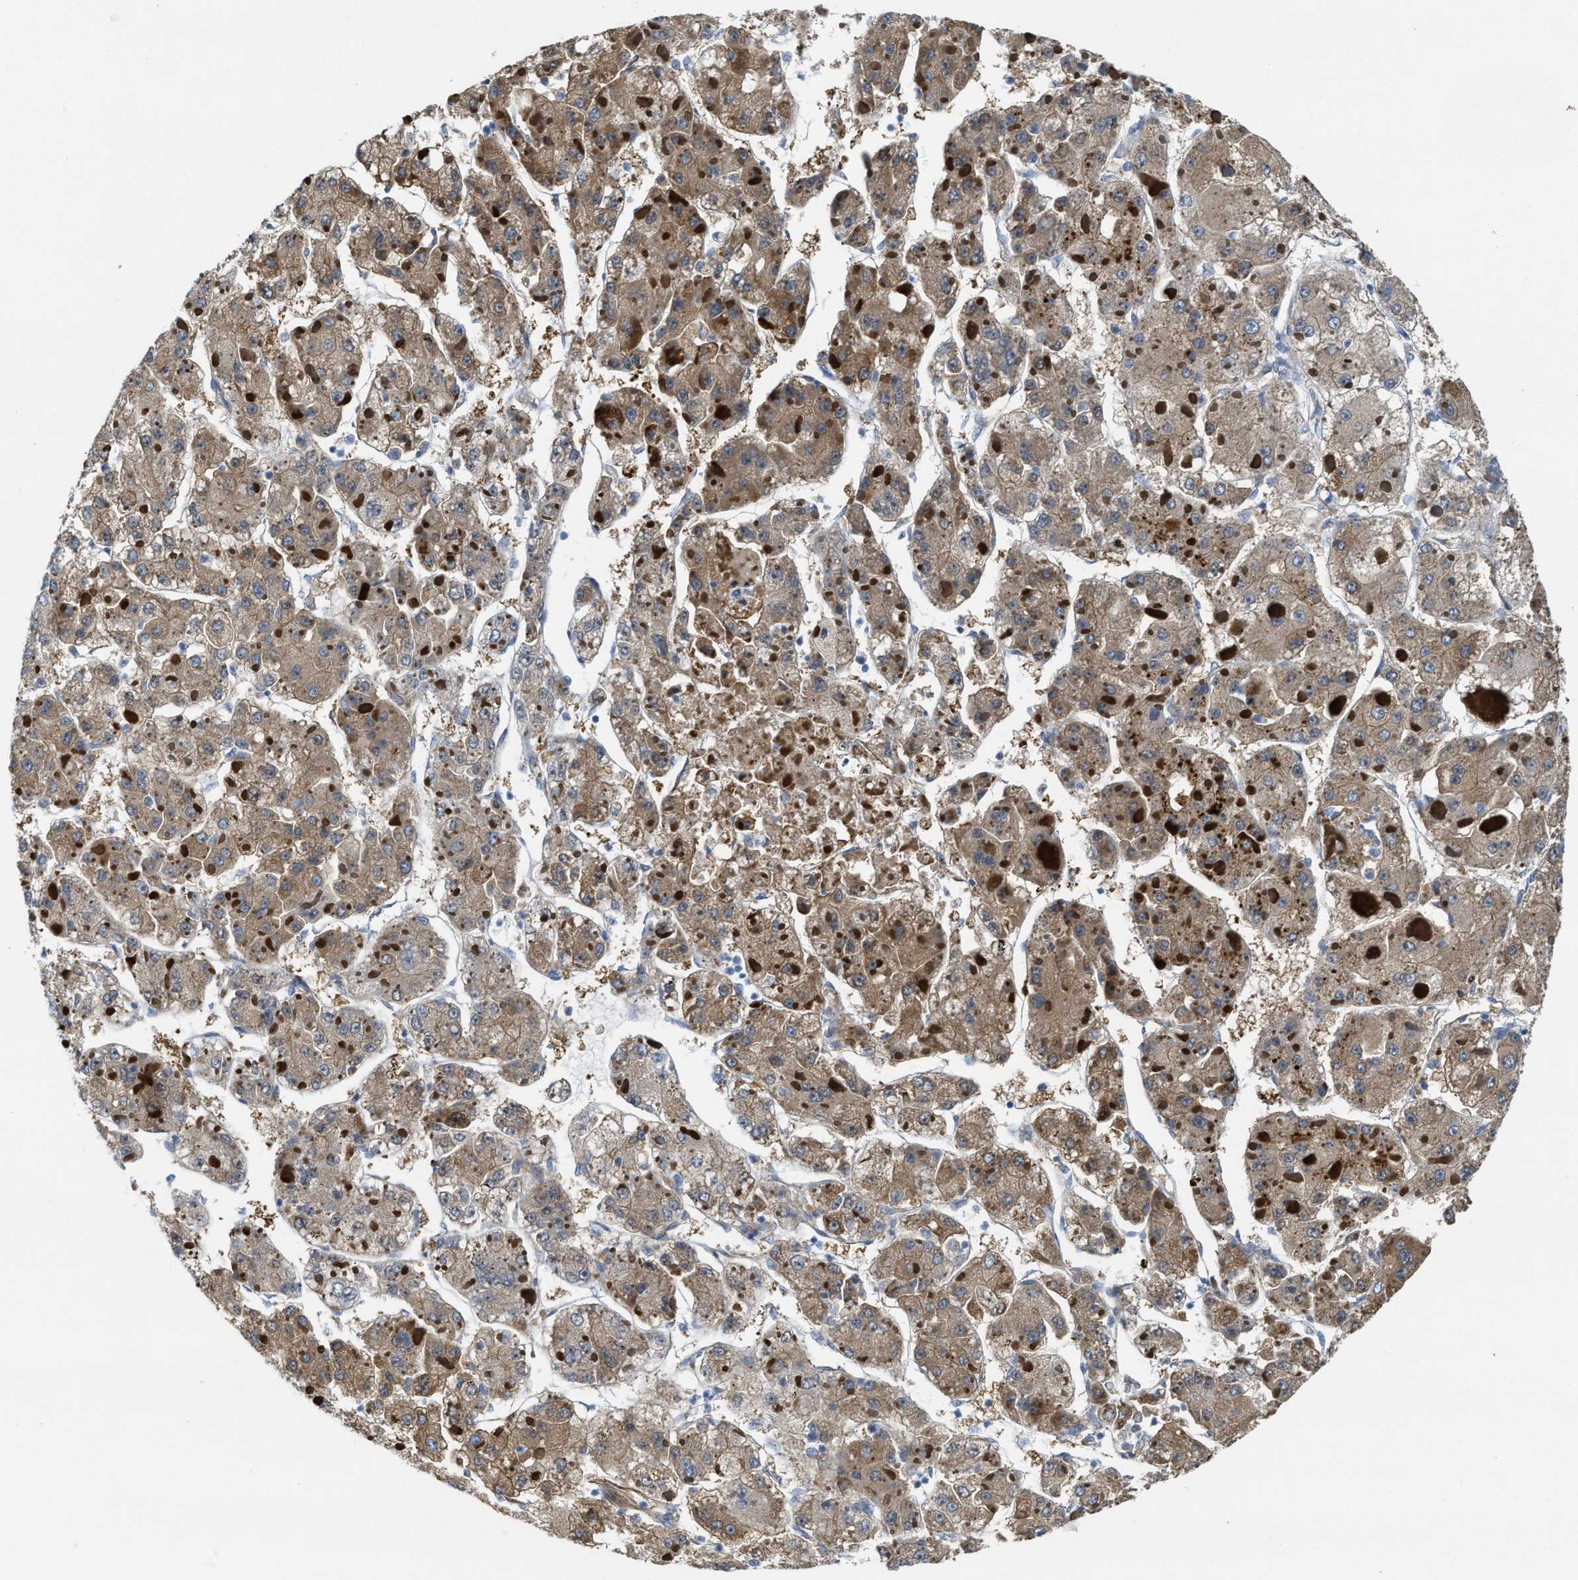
{"staining": {"intensity": "moderate", "quantity": ">75%", "location": "cytoplasmic/membranous"}, "tissue": "liver cancer", "cell_type": "Tumor cells", "image_type": "cancer", "snomed": [{"axis": "morphology", "description": "Carcinoma, Hepatocellular, NOS"}, {"axis": "topography", "description": "Liver"}], "caption": "Hepatocellular carcinoma (liver) stained for a protein (brown) displays moderate cytoplasmic/membranous positive positivity in about >75% of tumor cells.", "gene": "ASS1", "patient": {"sex": "female", "age": 73}}